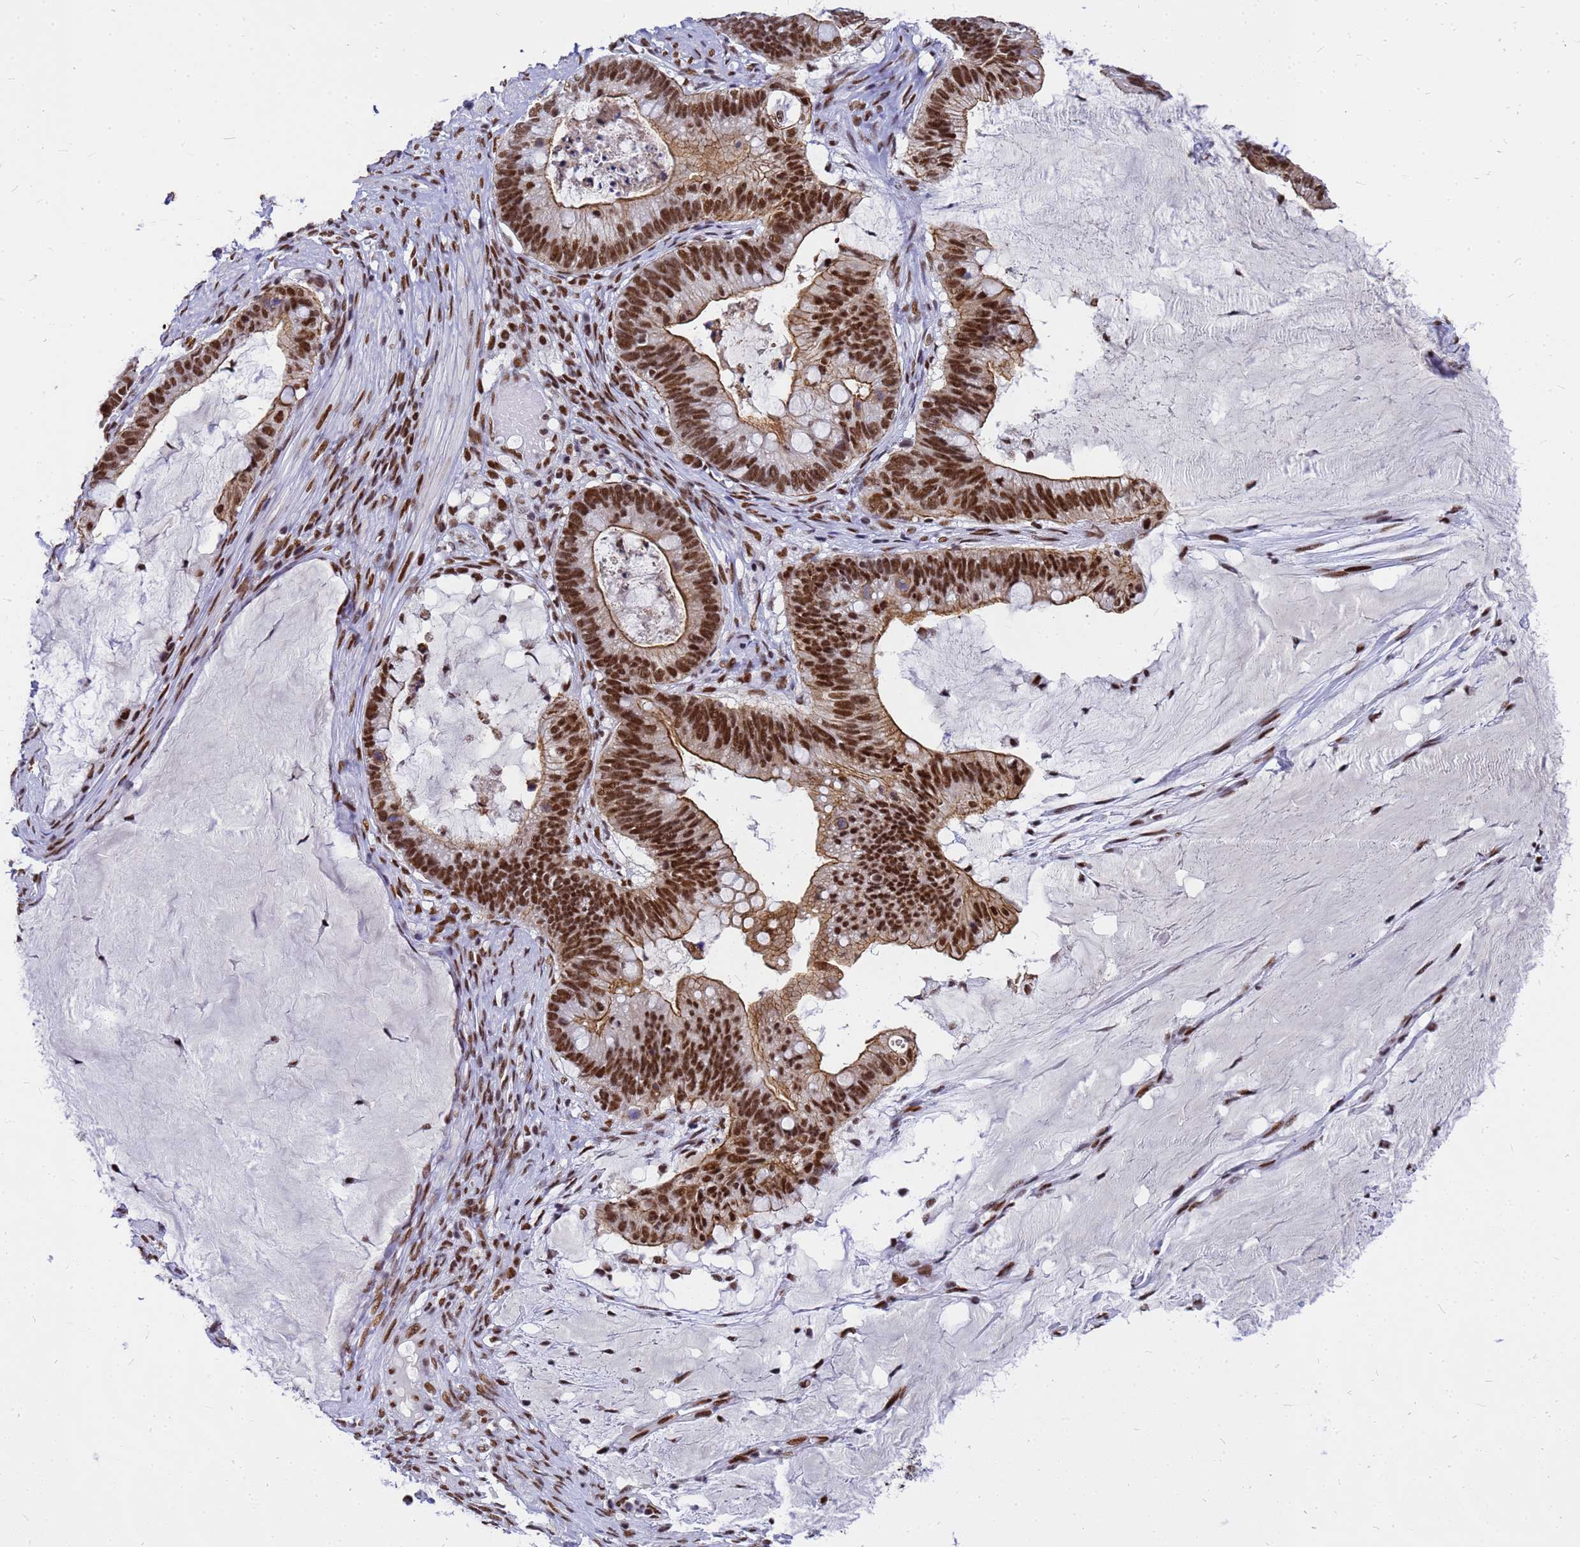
{"staining": {"intensity": "strong", "quantity": ">75%", "location": "nuclear"}, "tissue": "ovarian cancer", "cell_type": "Tumor cells", "image_type": "cancer", "snomed": [{"axis": "morphology", "description": "Cystadenocarcinoma, mucinous, NOS"}, {"axis": "topography", "description": "Ovary"}], "caption": "DAB (3,3'-diaminobenzidine) immunohistochemical staining of human mucinous cystadenocarcinoma (ovarian) shows strong nuclear protein expression in approximately >75% of tumor cells.", "gene": "SART3", "patient": {"sex": "female", "age": 61}}